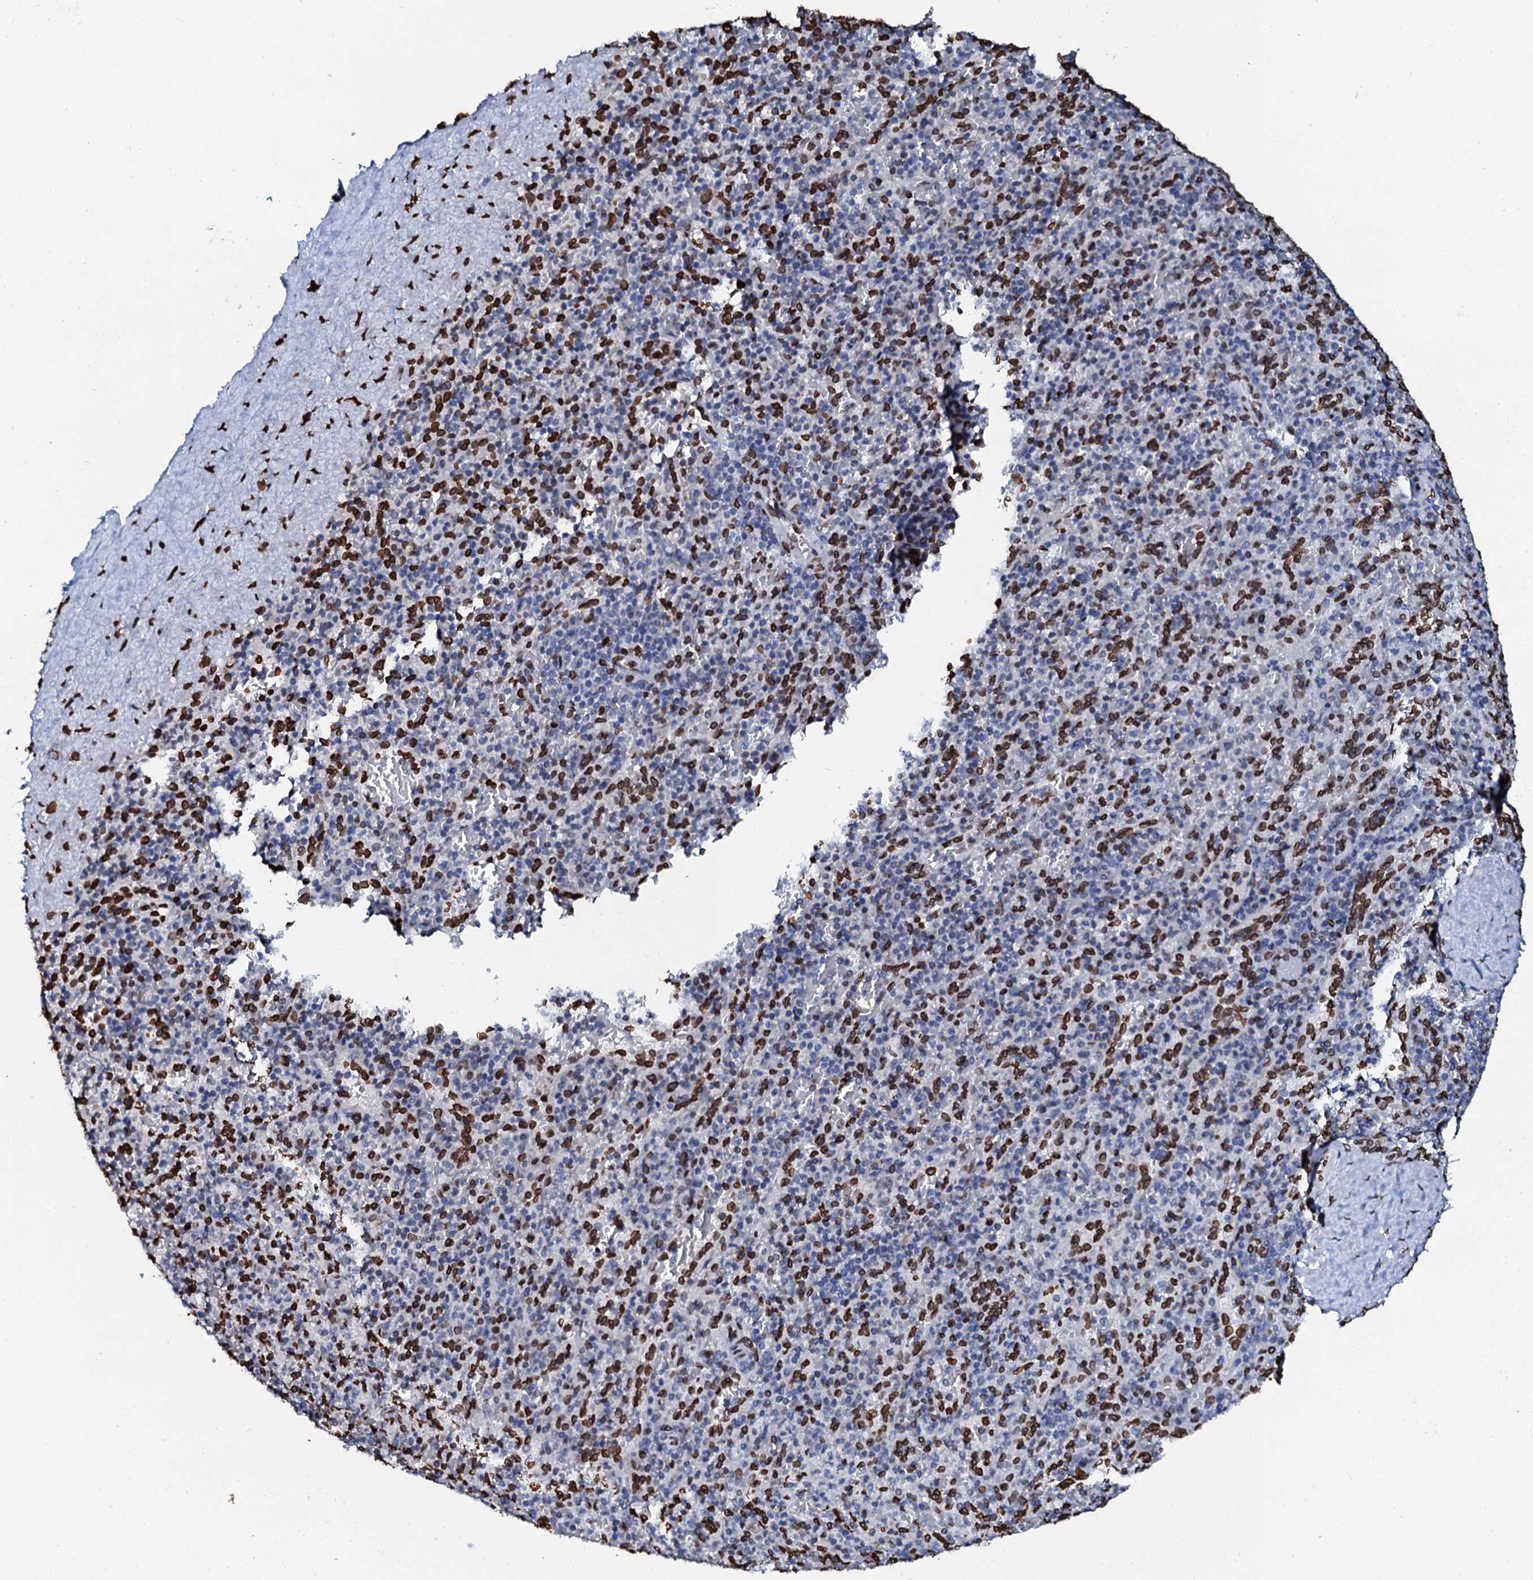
{"staining": {"intensity": "strong", "quantity": "25%-75%", "location": "nuclear"}, "tissue": "spleen", "cell_type": "Cells in red pulp", "image_type": "normal", "snomed": [{"axis": "morphology", "description": "Normal tissue, NOS"}, {"axis": "topography", "description": "Spleen"}], "caption": "Protein staining exhibits strong nuclear expression in approximately 25%-75% of cells in red pulp in benign spleen.", "gene": "KATNAL2", "patient": {"sex": "male", "age": 82}}